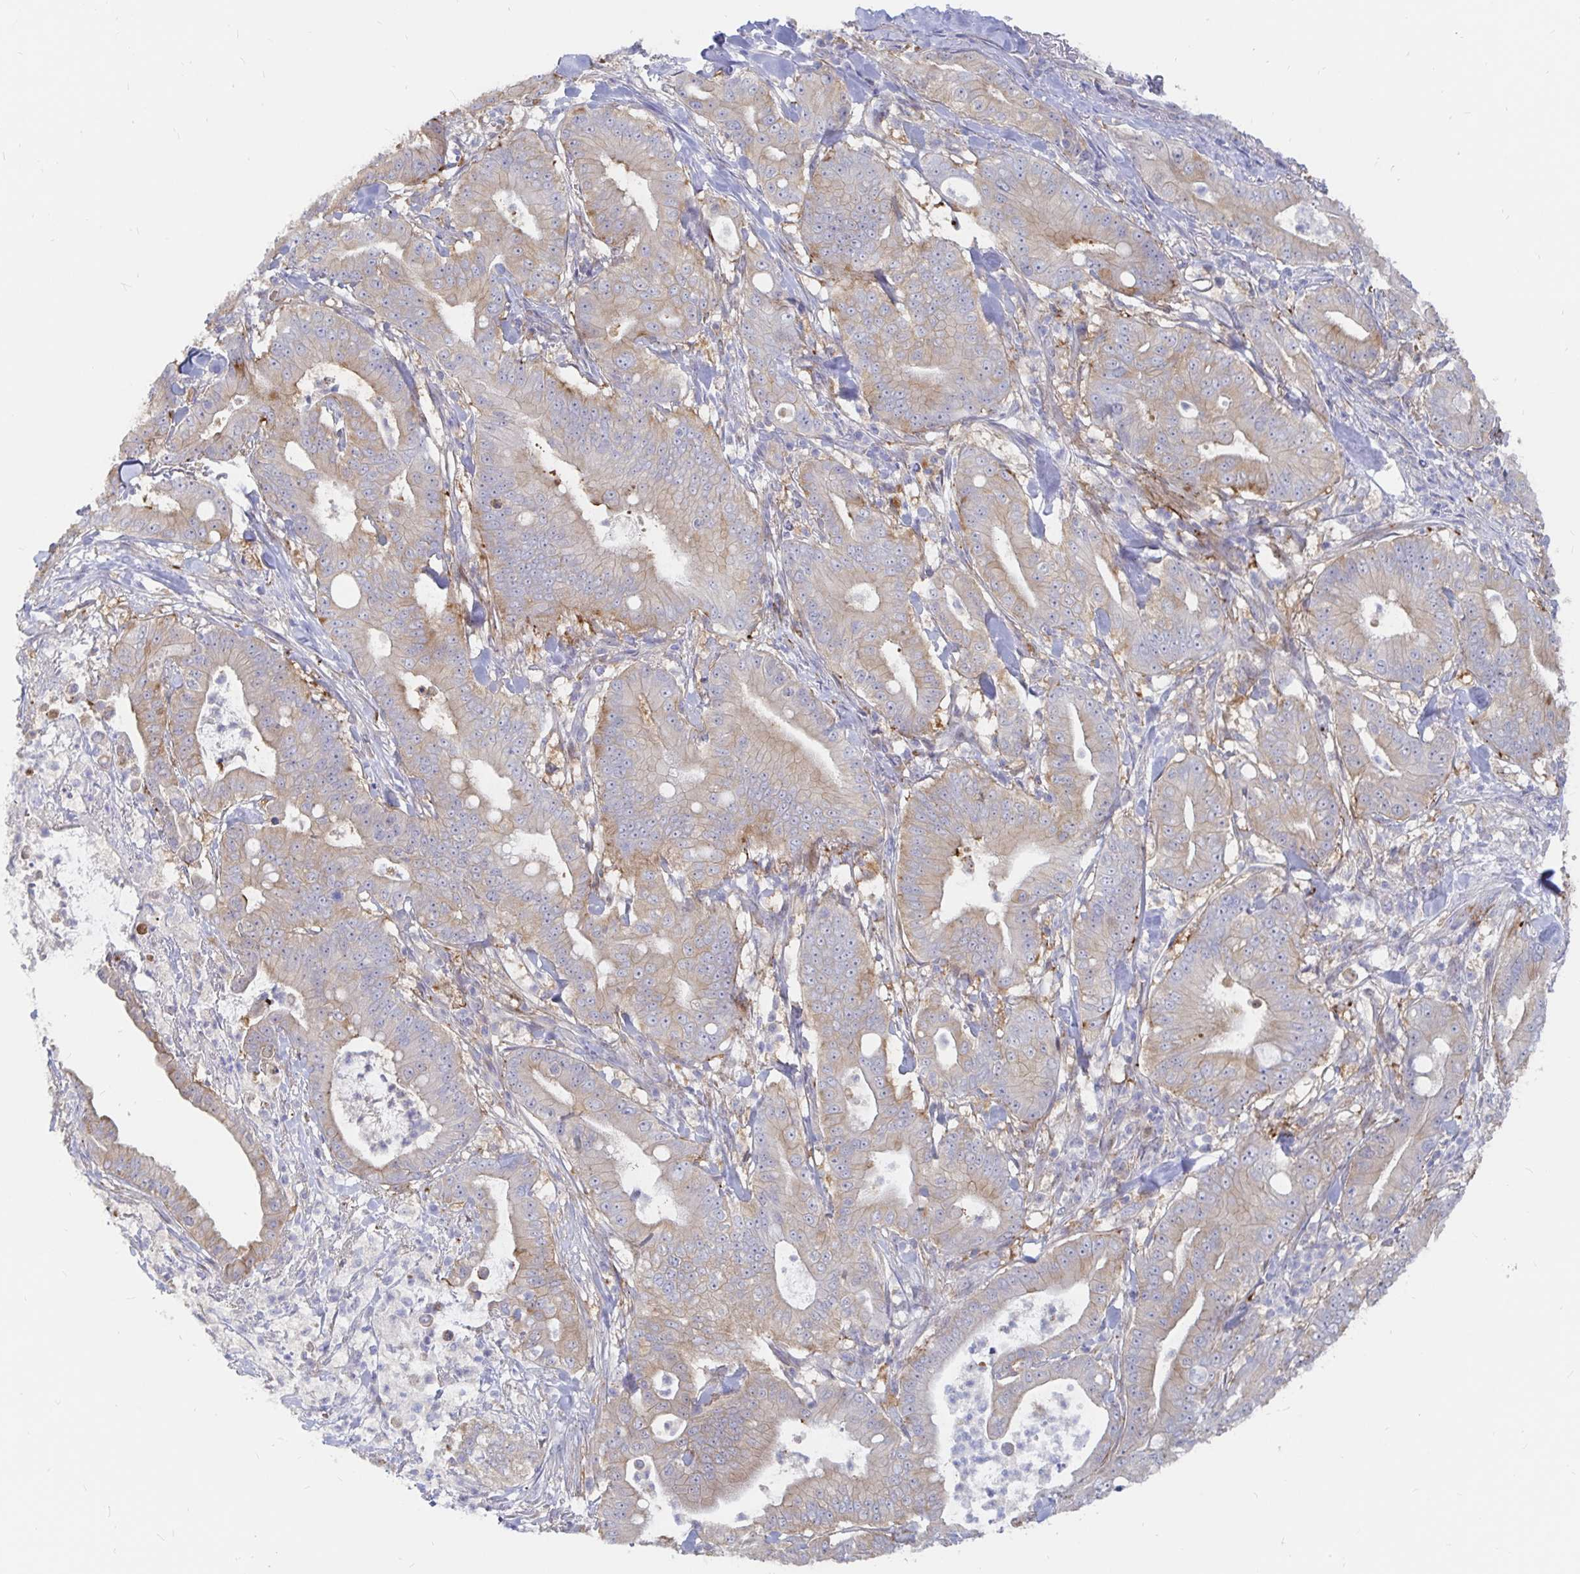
{"staining": {"intensity": "weak", "quantity": "<25%", "location": "cytoplasmic/membranous"}, "tissue": "pancreatic cancer", "cell_type": "Tumor cells", "image_type": "cancer", "snomed": [{"axis": "morphology", "description": "Adenocarcinoma, NOS"}, {"axis": "topography", "description": "Pancreas"}], "caption": "This histopathology image is of pancreatic cancer (adenocarcinoma) stained with immunohistochemistry to label a protein in brown with the nuclei are counter-stained blue. There is no staining in tumor cells.", "gene": "KCTD19", "patient": {"sex": "male", "age": 71}}